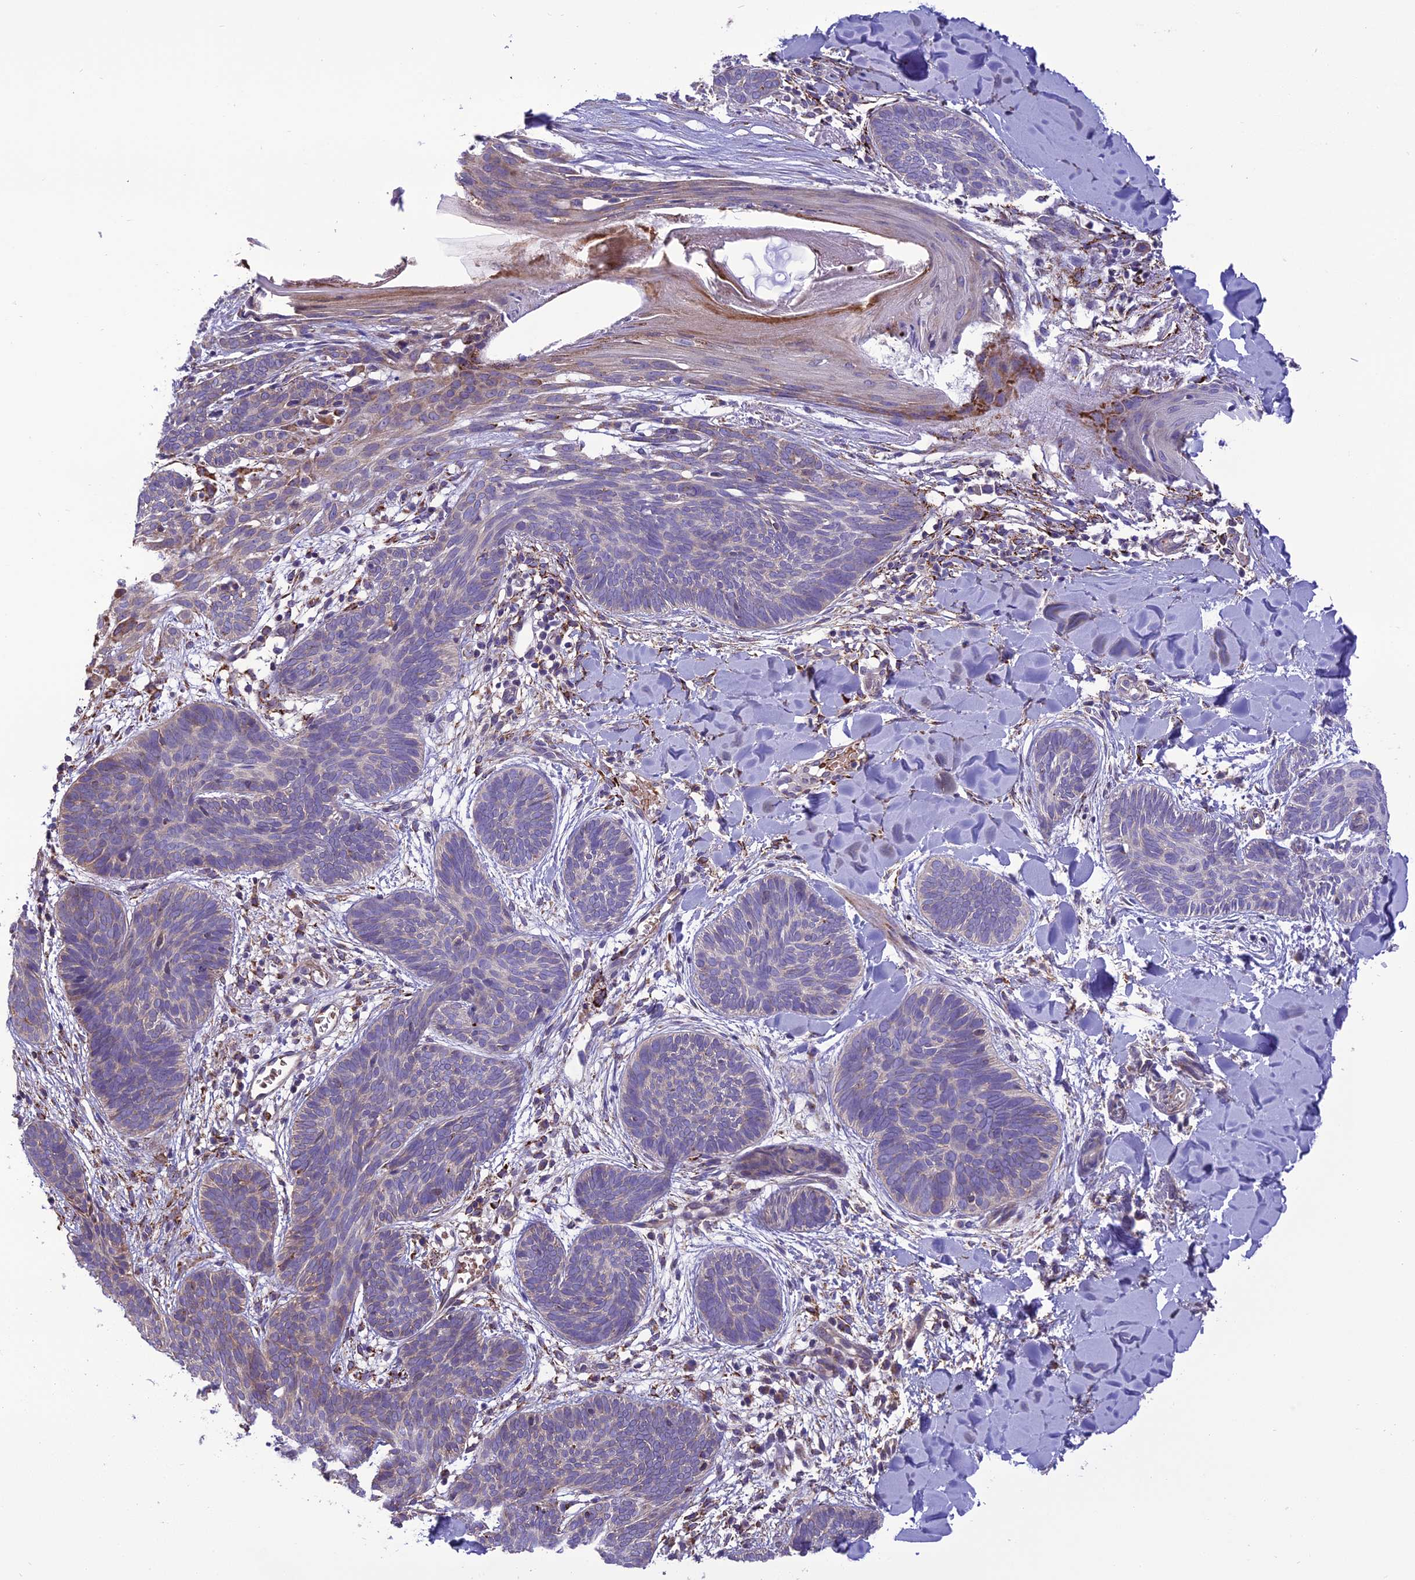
{"staining": {"intensity": "weak", "quantity": "<25%", "location": "cytoplasmic/membranous"}, "tissue": "skin cancer", "cell_type": "Tumor cells", "image_type": "cancer", "snomed": [{"axis": "morphology", "description": "Basal cell carcinoma"}, {"axis": "topography", "description": "Skin"}], "caption": "There is no significant positivity in tumor cells of basal cell carcinoma (skin).", "gene": "TBC1D24", "patient": {"sex": "female", "age": 81}}